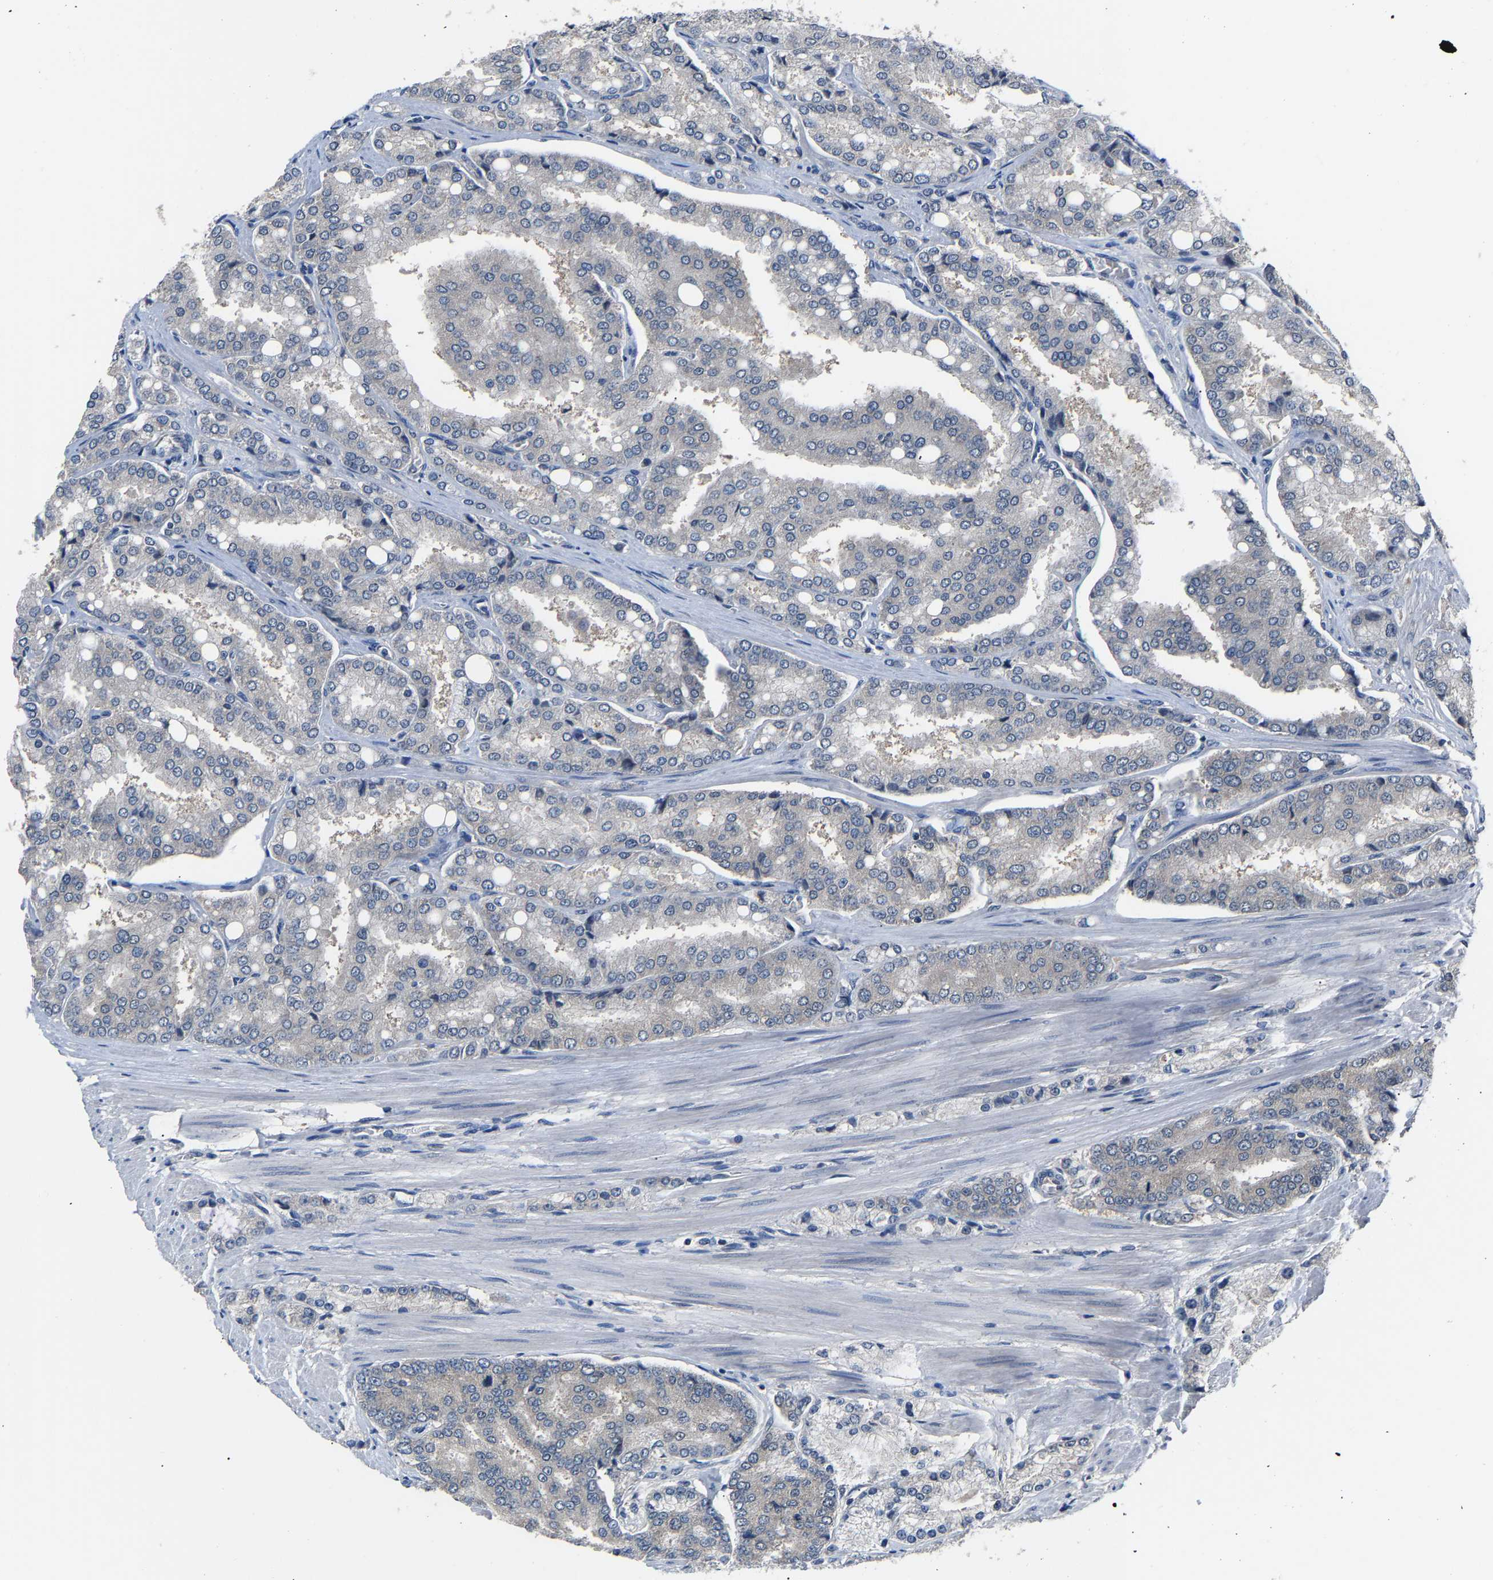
{"staining": {"intensity": "weak", "quantity": "<25%", "location": "cytoplasmic/membranous"}, "tissue": "prostate cancer", "cell_type": "Tumor cells", "image_type": "cancer", "snomed": [{"axis": "morphology", "description": "Adenocarcinoma, High grade"}, {"axis": "topography", "description": "Prostate"}], "caption": "This is a micrograph of IHC staining of high-grade adenocarcinoma (prostate), which shows no staining in tumor cells.", "gene": "ABCC9", "patient": {"sex": "male", "age": 50}}